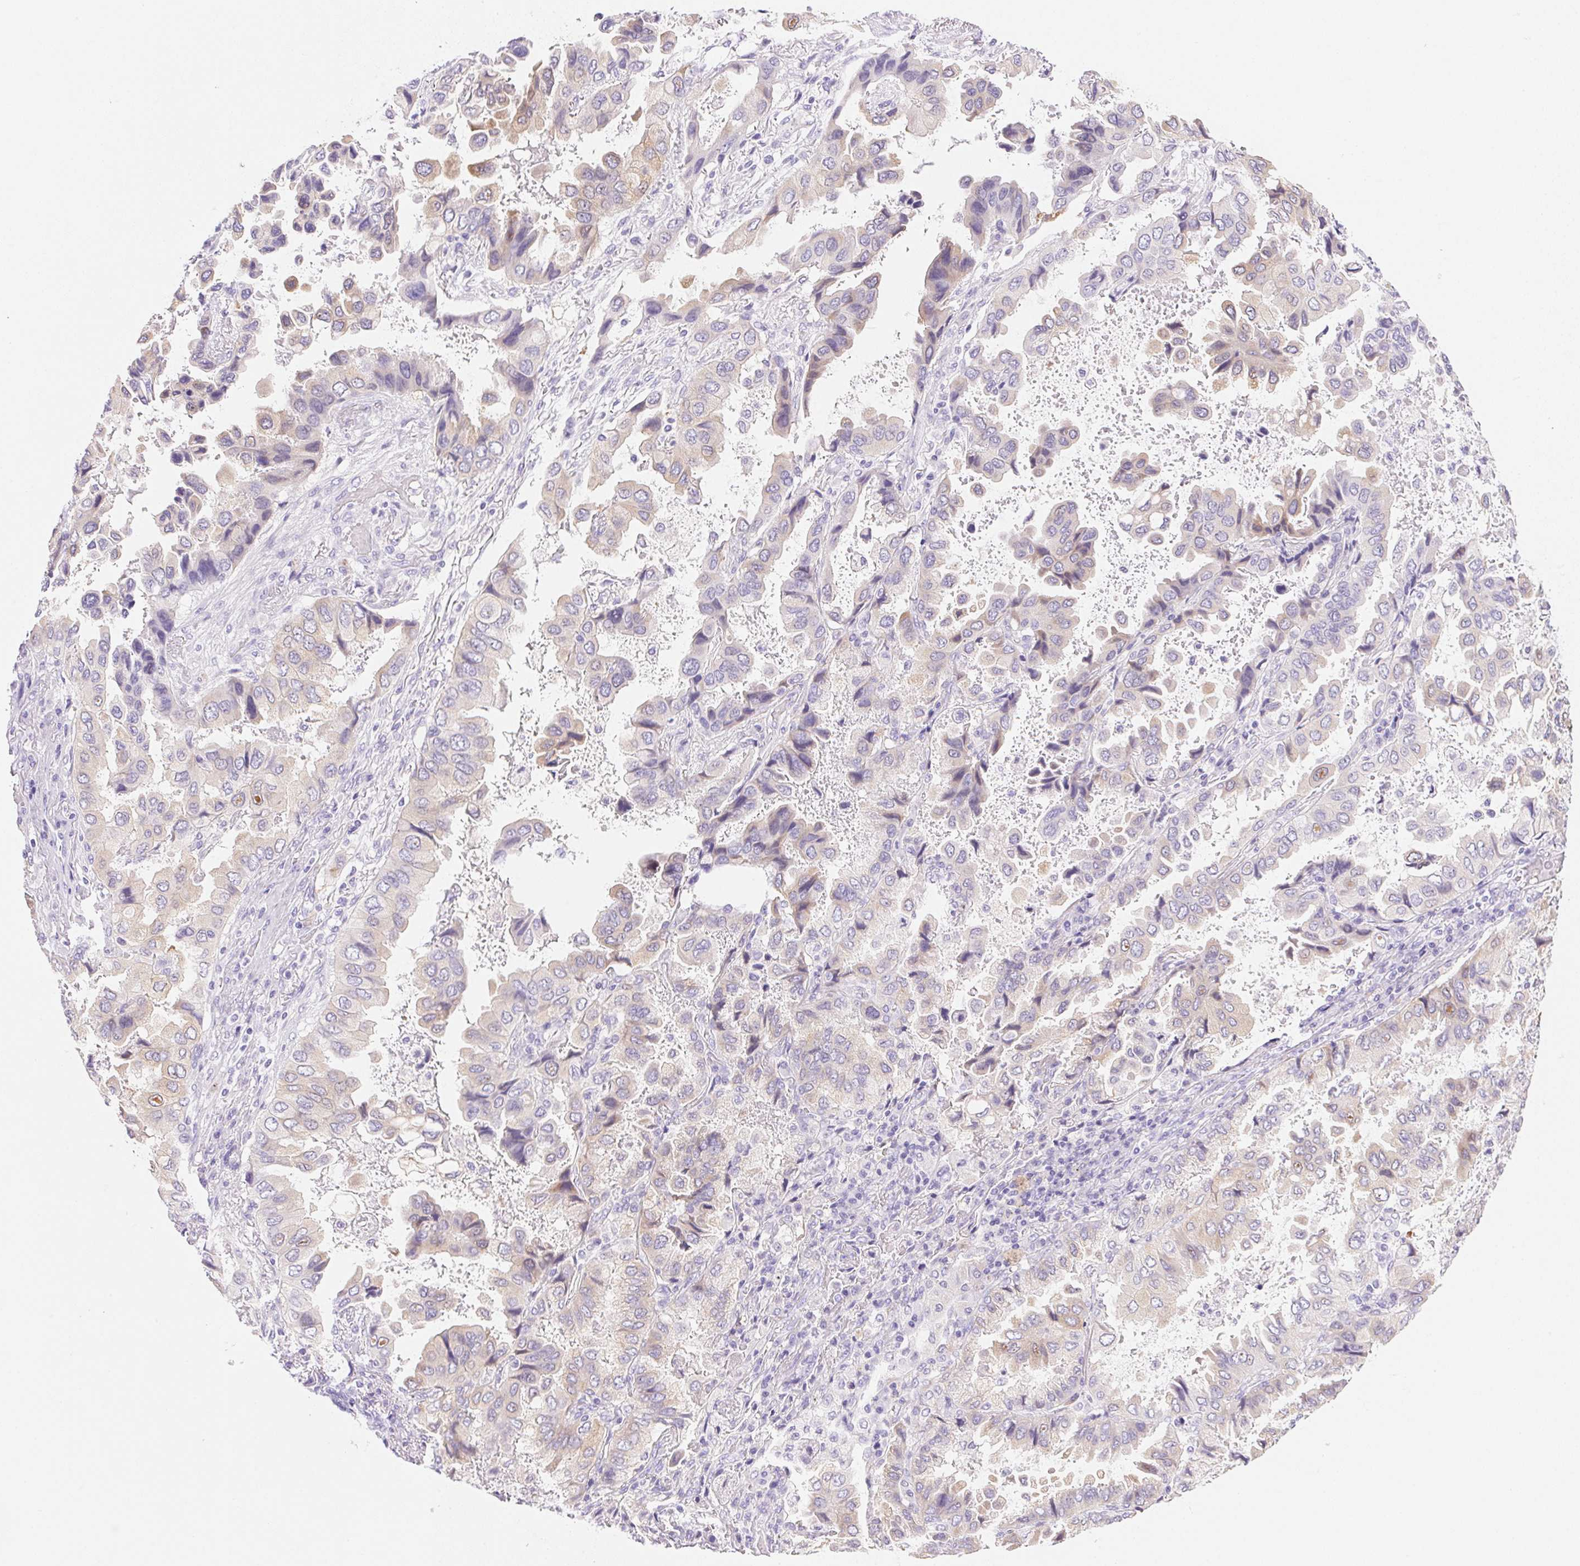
{"staining": {"intensity": "negative", "quantity": "none", "location": "none"}, "tissue": "lung cancer", "cell_type": "Tumor cells", "image_type": "cancer", "snomed": [{"axis": "morphology", "description": "Aneuploidy"}, {"axis": "morphology", "description": "Adenocarcinoma, NOS"}, {"axis": "morphology", "description": "Adenocarcinoma, metastatic, NOS"}, {"axis": "topography", "description": "Lymph node"}, {"axis": "topography", "description": "Lung"}], "caption": "Protein analysis of adenocarcinoma (lung) exhibits no significant positivity in tumor cells.", "gene": "DHCR24", "patient": {"sex": "female", "age": 48}}